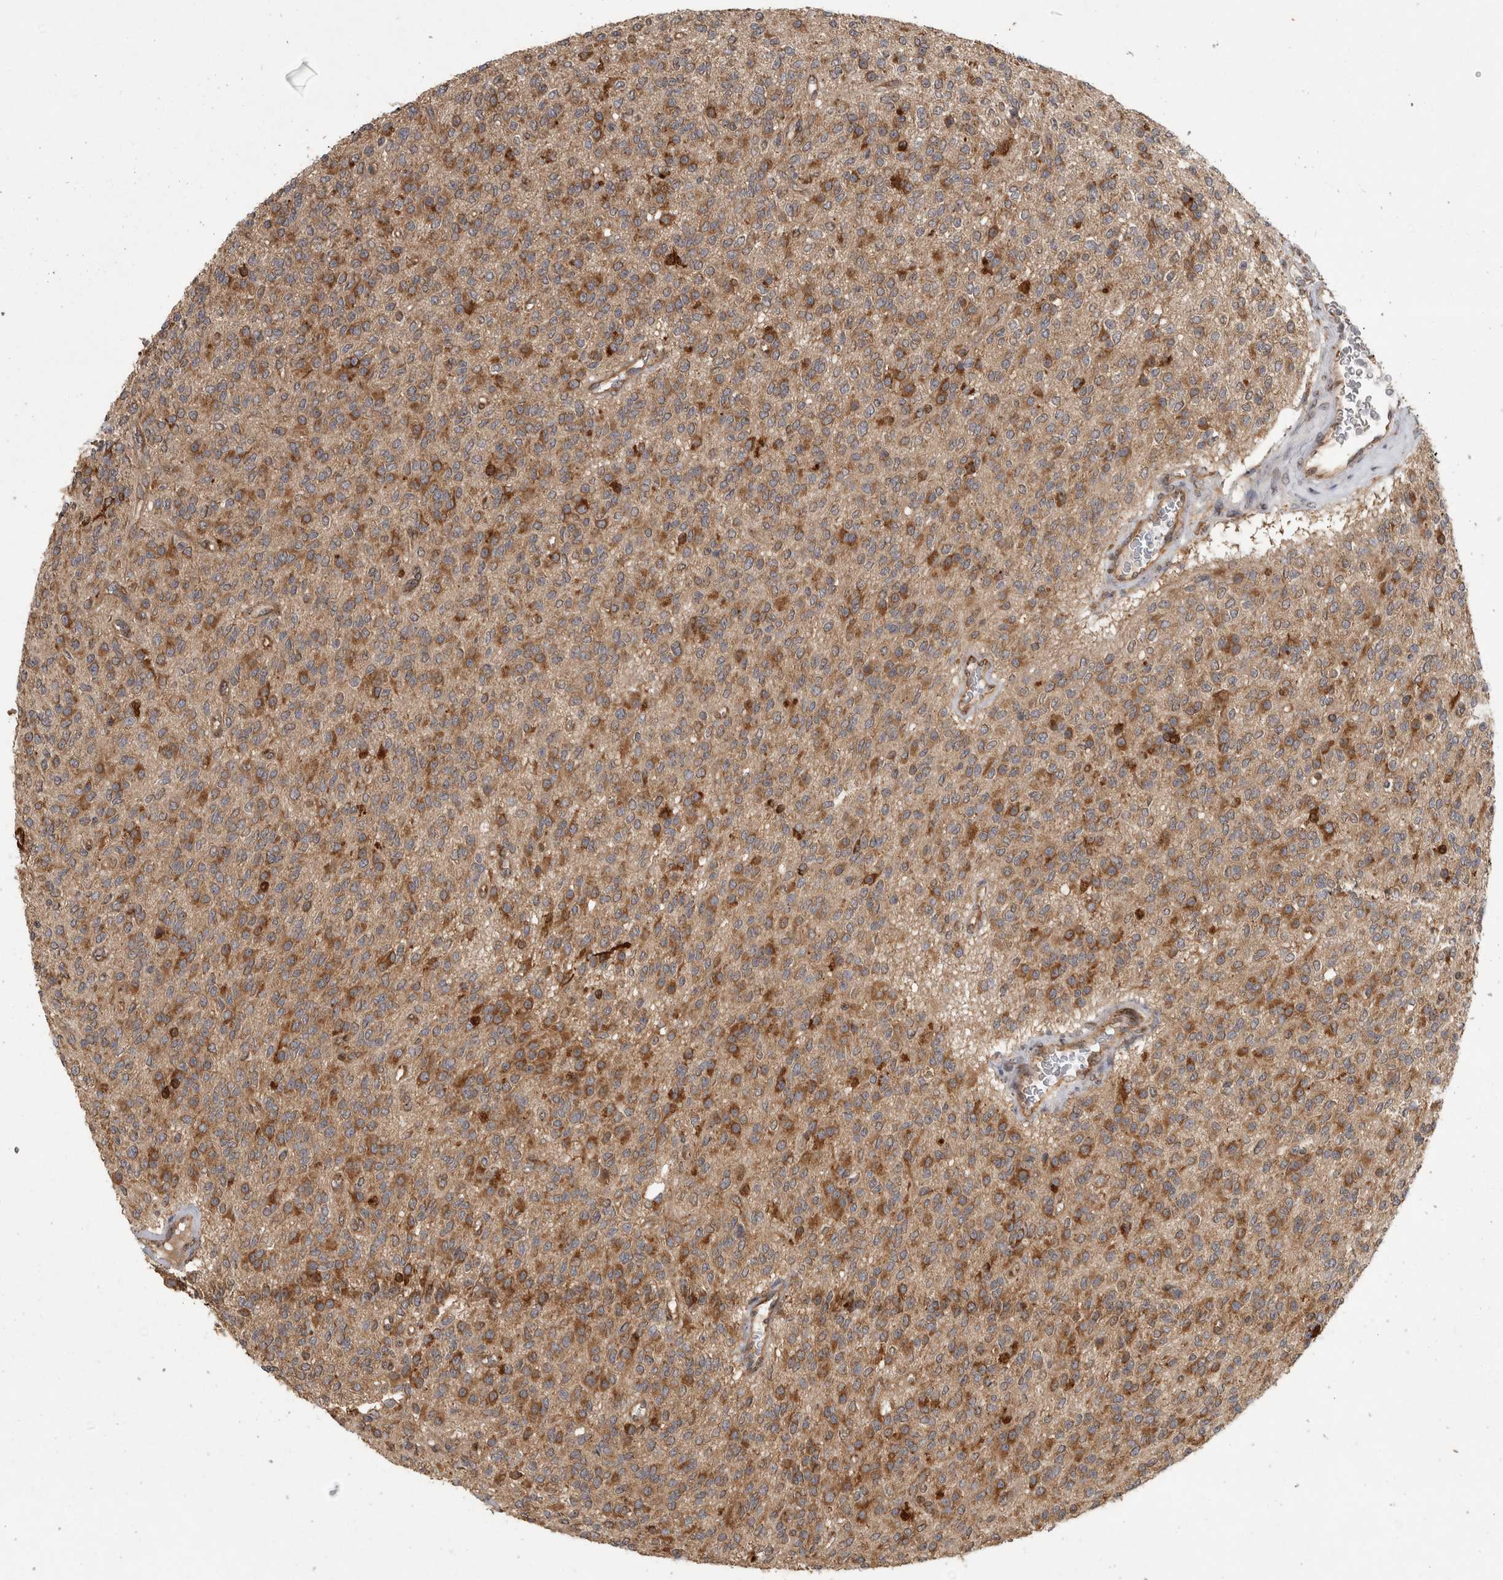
{"staining": {"intensity": "moderate", "quantity": ">75%", "location": "cytoplasmic/membranous"}, "tissue": "glioma", "cell_type": "Tumor cells", "image_type": "cancer", "snomed": [{"axis": "morphology", "description": "Glioma, malignant, High grade"}, {"axis": "topography", "description": "Brain"}], "caption": "Immunohistochemistry (DAB) staining of human malignant glioma (high-grade) displays moderate cytoplasmic/membranous protein expression in approximately >75% of tumor cells.", "gene": "ATXN2", "patient": {"sex": "male", "age": 34}}